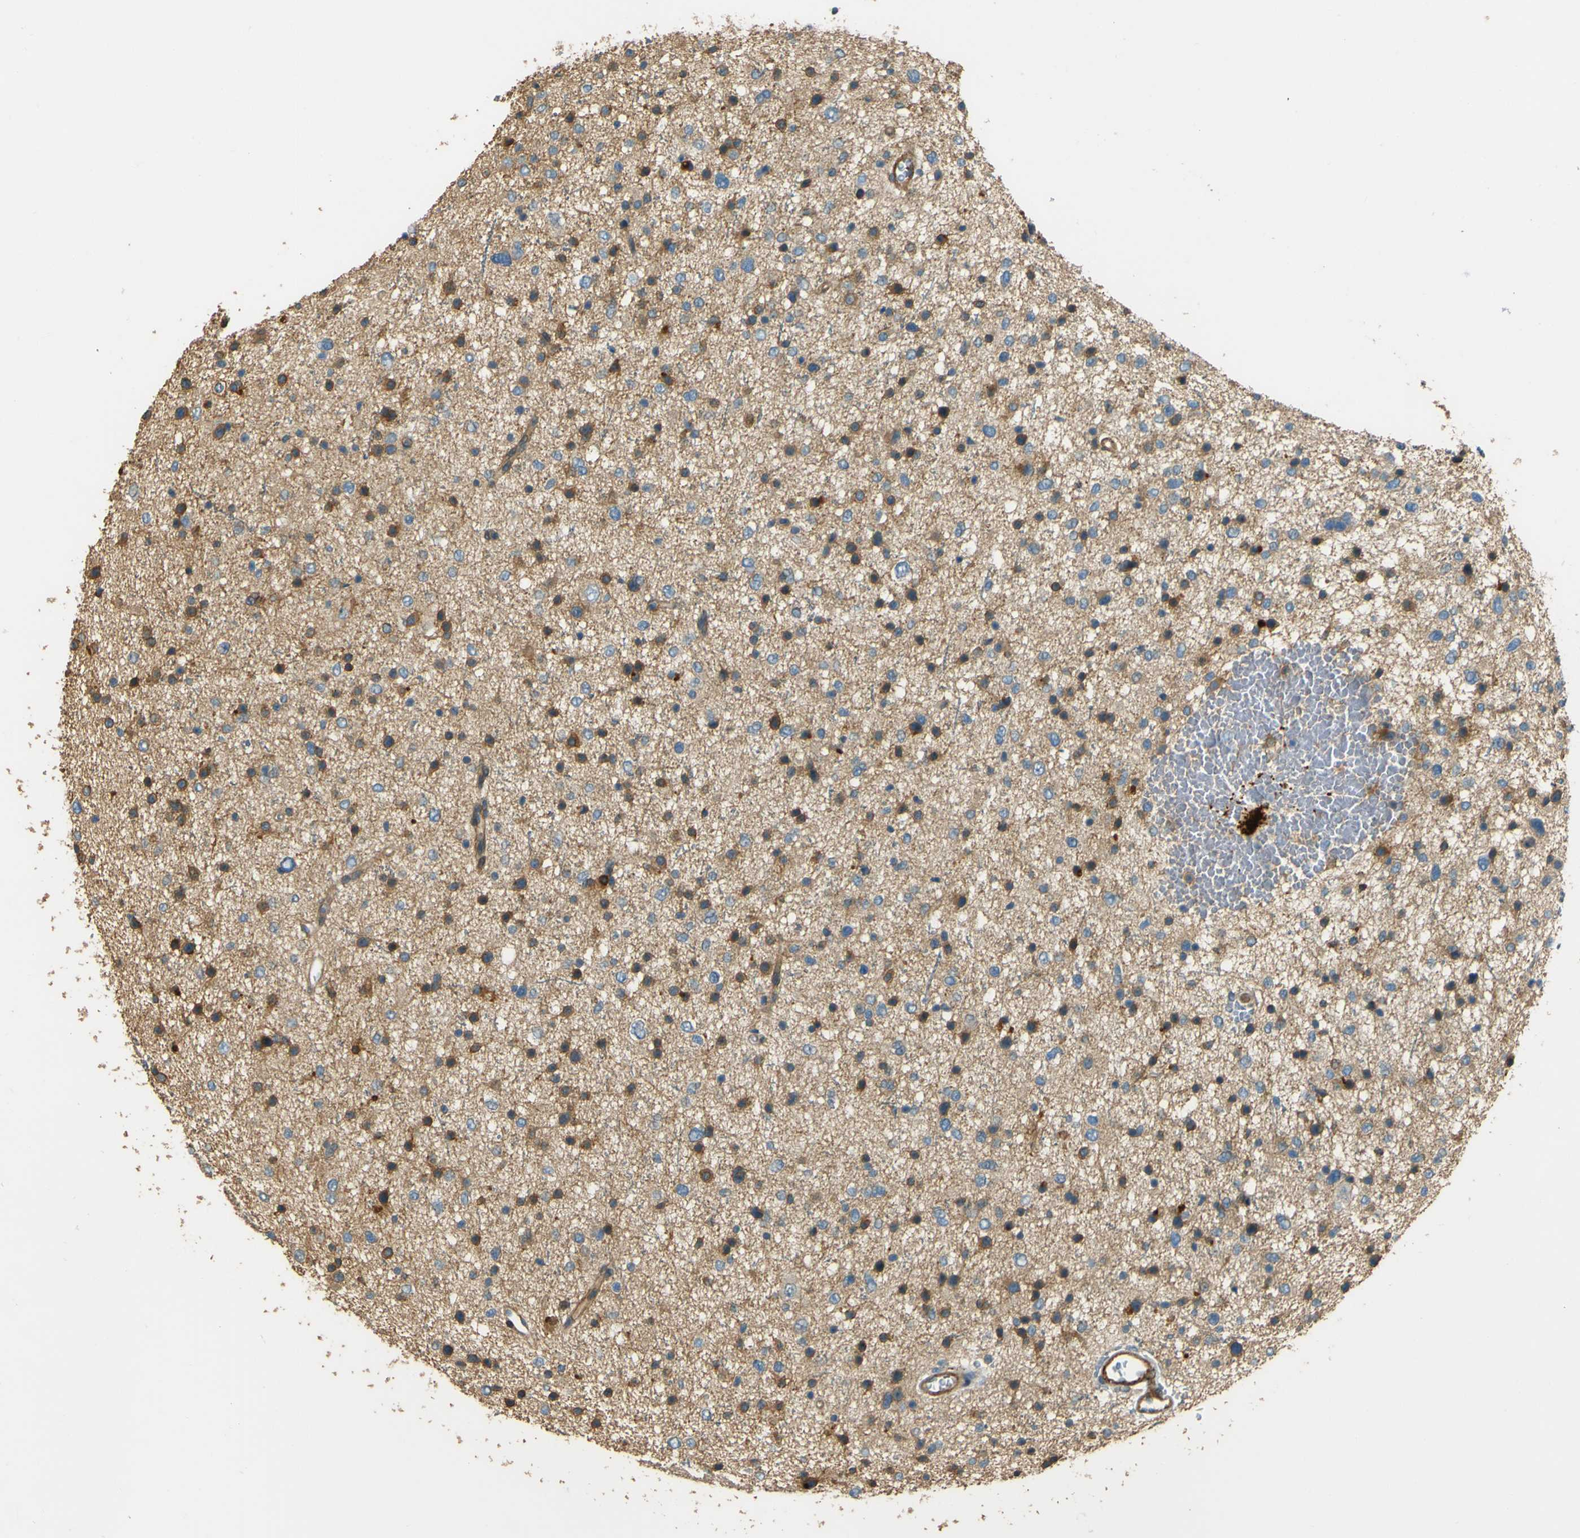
{"staining": {"intensity": "moderate", "quantity": "25%-75%", "location": "cytoplasmic/membranous"}, "tissue": "glioma", "cell_type": "Tumor cells", "image_type": "cancer", "snomed": [{"axis": "morphology", "description": "Glioma, malignant, Low grade"}, {"axis": "topography", "description": "Brain"}], "caption": "Immunohistochemical staining of low-grade glioma (malignant) reveals medium levels of moderate cytoplasmic/membranous staining in approximately 25%-75% of tumor cells.", "gene": "NEXN", "patient": {"sex": "female", "age": 37}}